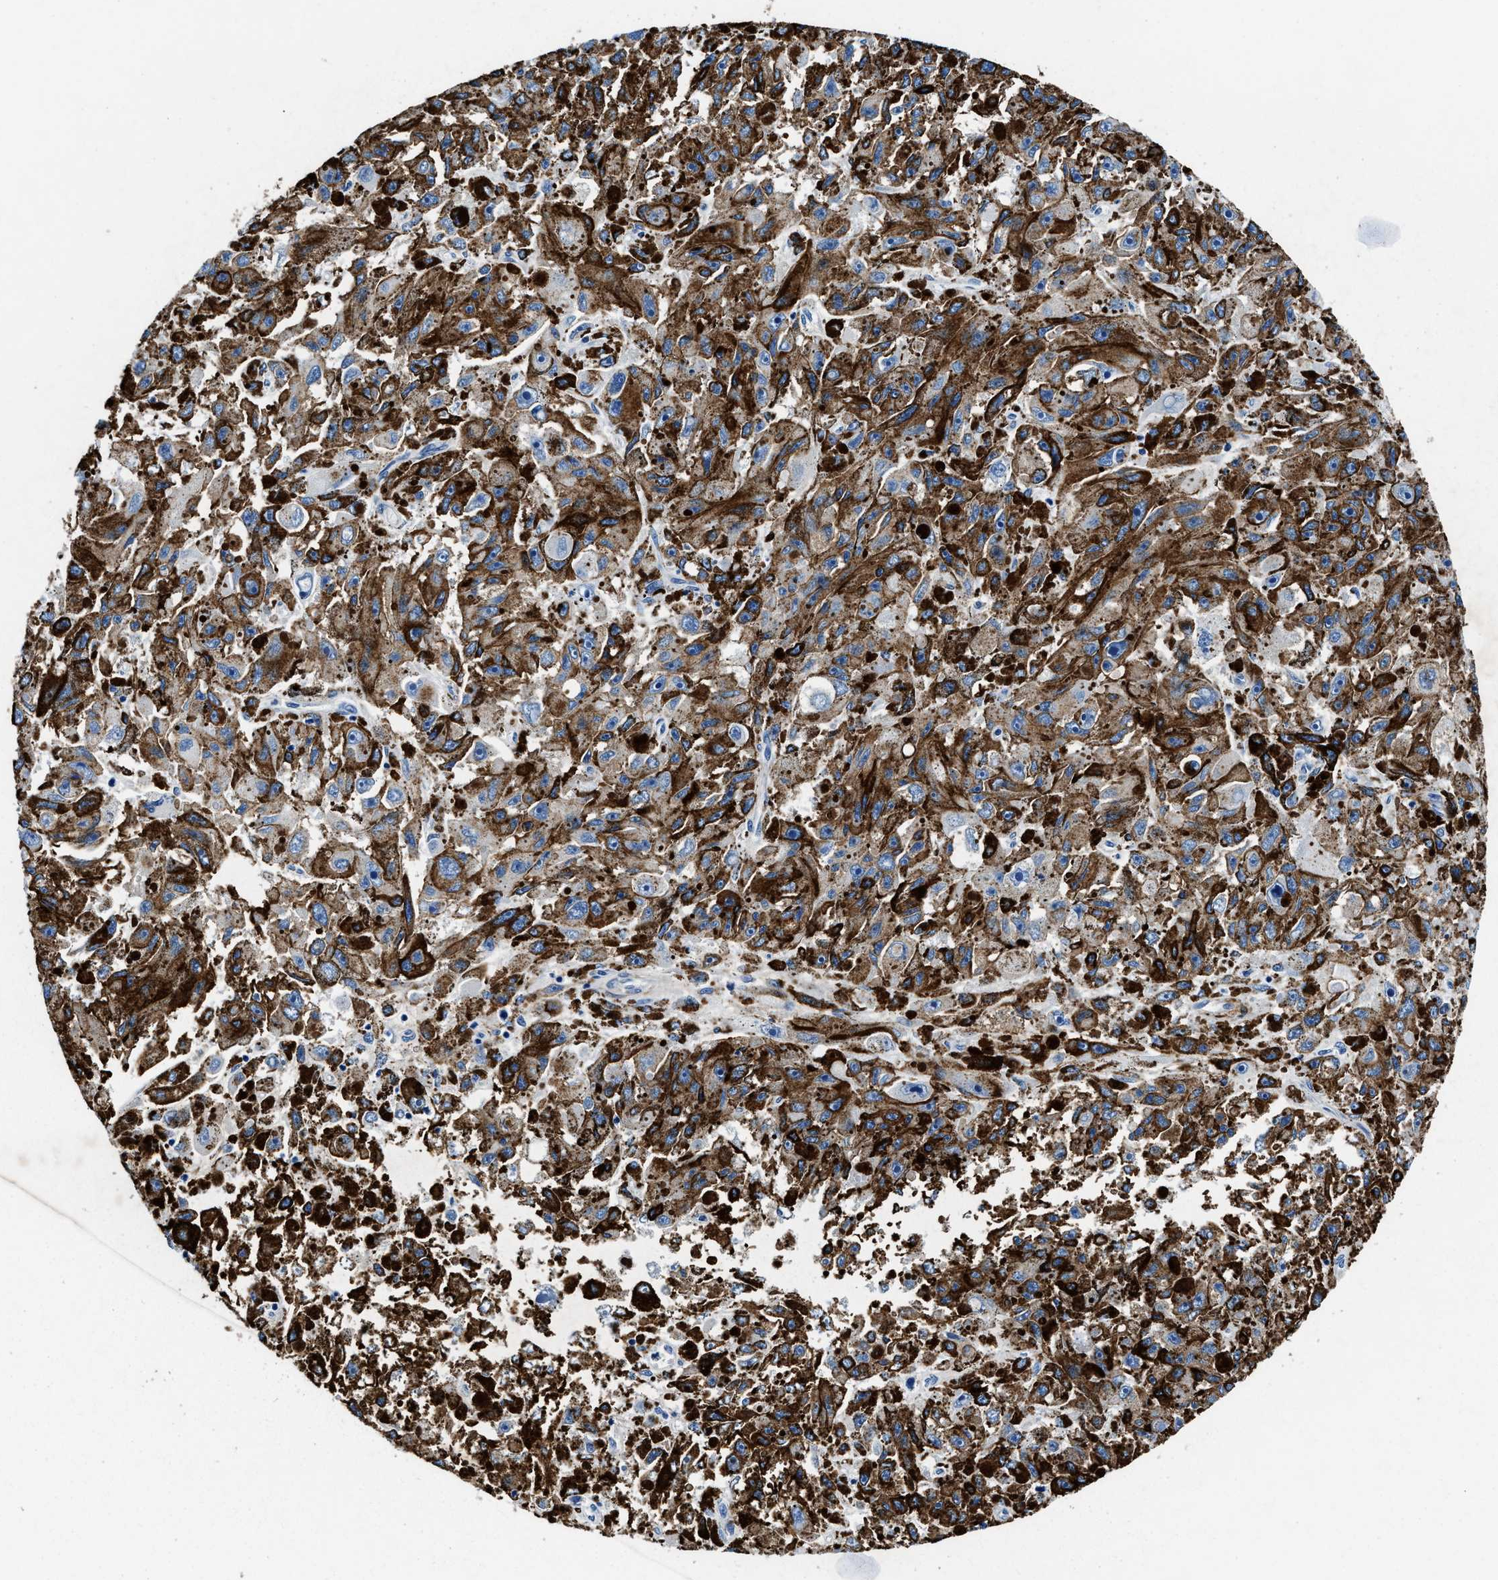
{"staining": {"intensity": "negative", "quantity": "none", "location": "none"}, "tissue": "melanoma", "cell_type": "Tumor cells", "image_type": "cancer", "snomed": [{"axis": "morphology", "description": "Malignant melanoma, NOS"}, {"axis": "topography", "description": "Skin"}], "caption": "High power microscopy histopathology image of an immunohistochemistry (IHC) image of malignant melanoma, revealing no significant staining in tumor cells. (DAB immunohistochemistry, high magnification).", "gene": "TEX261", "patient": {"sex": "female", "age": 104}}